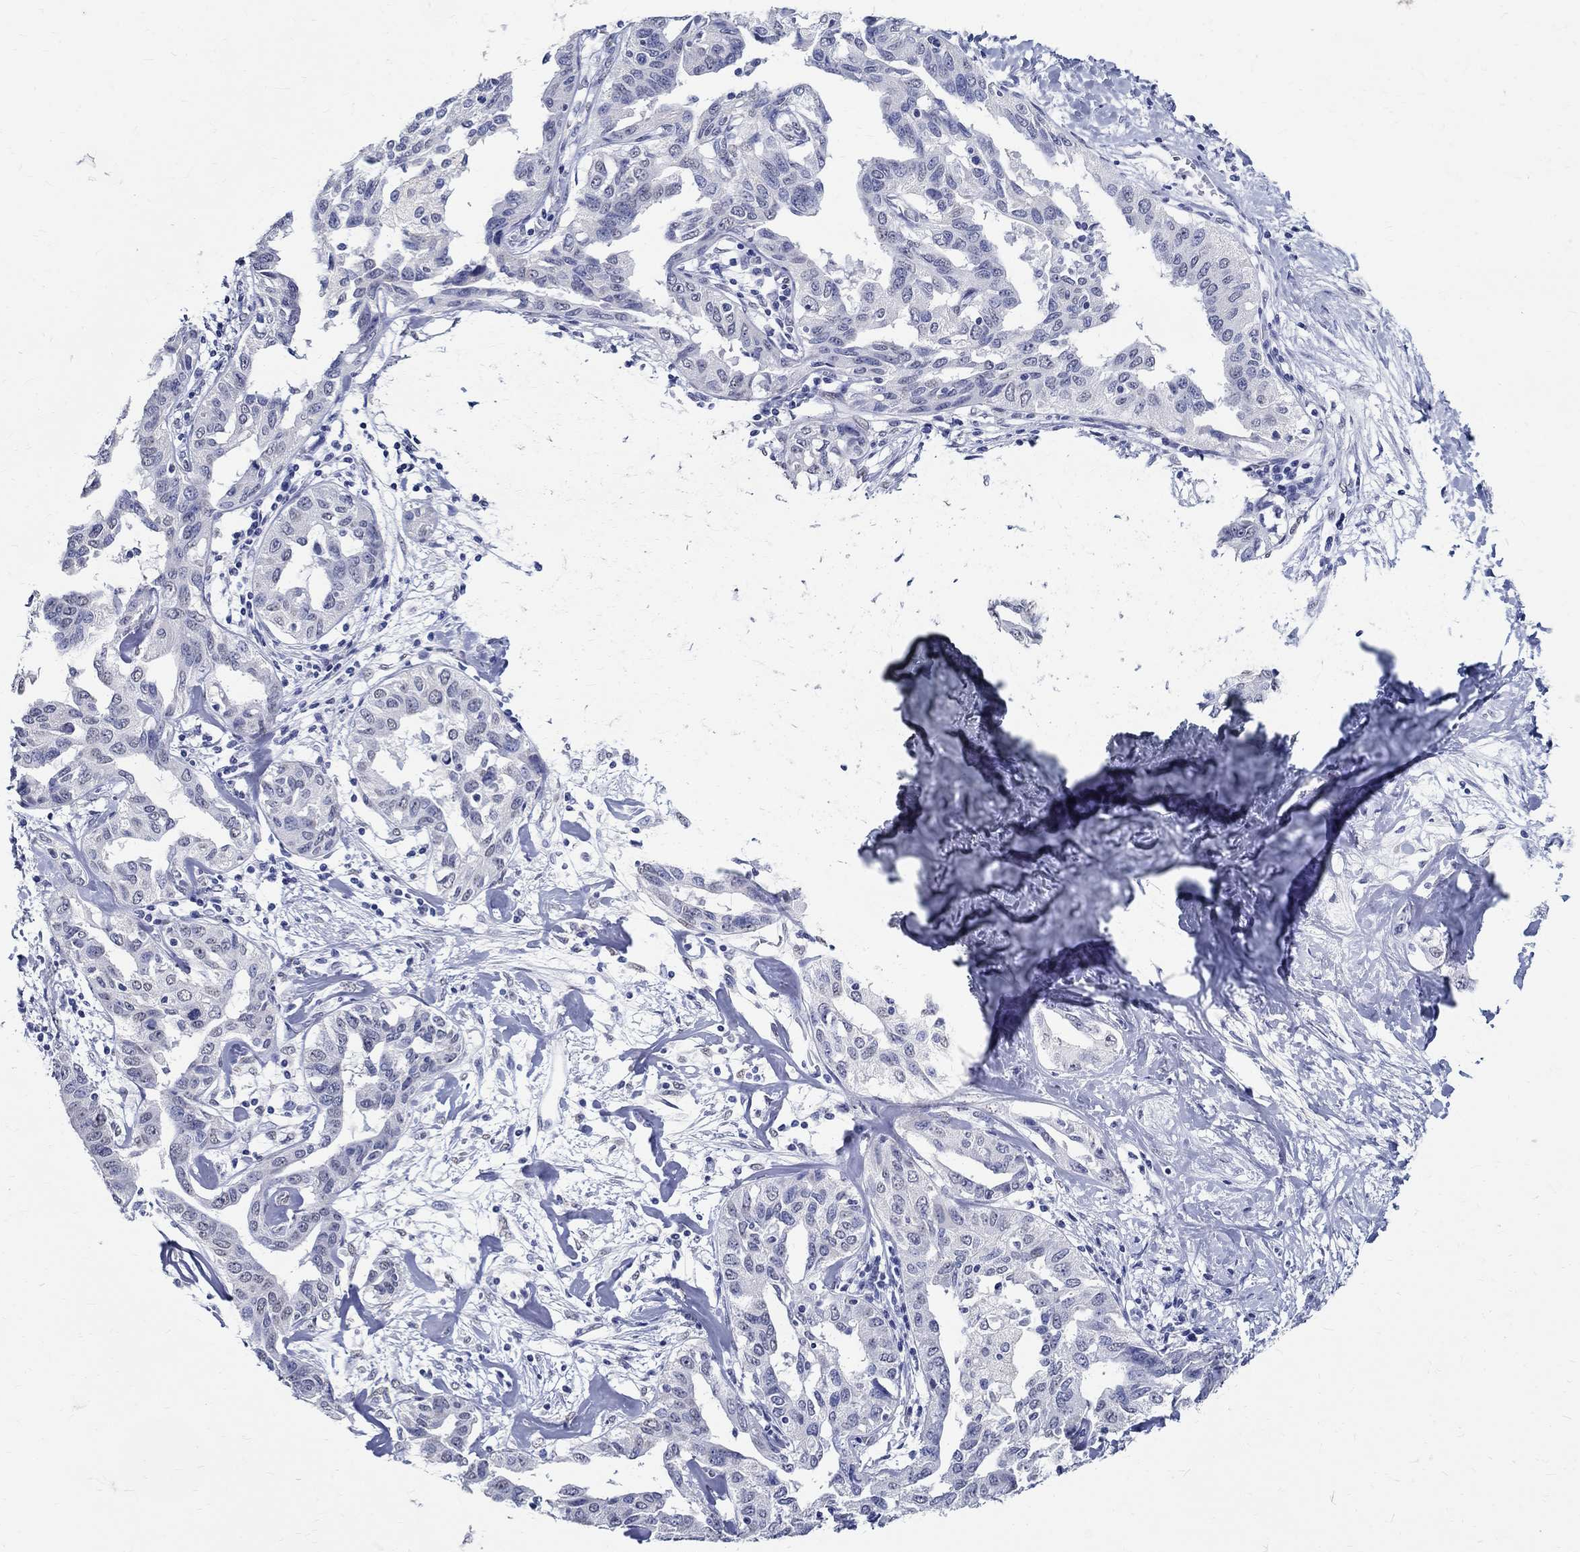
{"staining": {"intensity": "negative", "quantity": "none", "location": "none"}, "tissue": "liver cancer", "cell_type": "Tumor cells", "image_type": "cancer", "snomed": [{"axis": "morphology", "description": "Cholangiocarcinoma"}, {"axis": "topography", "description": "Liver"}], "caption": "The immunohistochemistry image has no significant staining in tumor cells of liver cancer (cholangiocarcinoma) tissue.", "gene": "TSPAN16", "patient": {"sex": "male", "age": 59}}